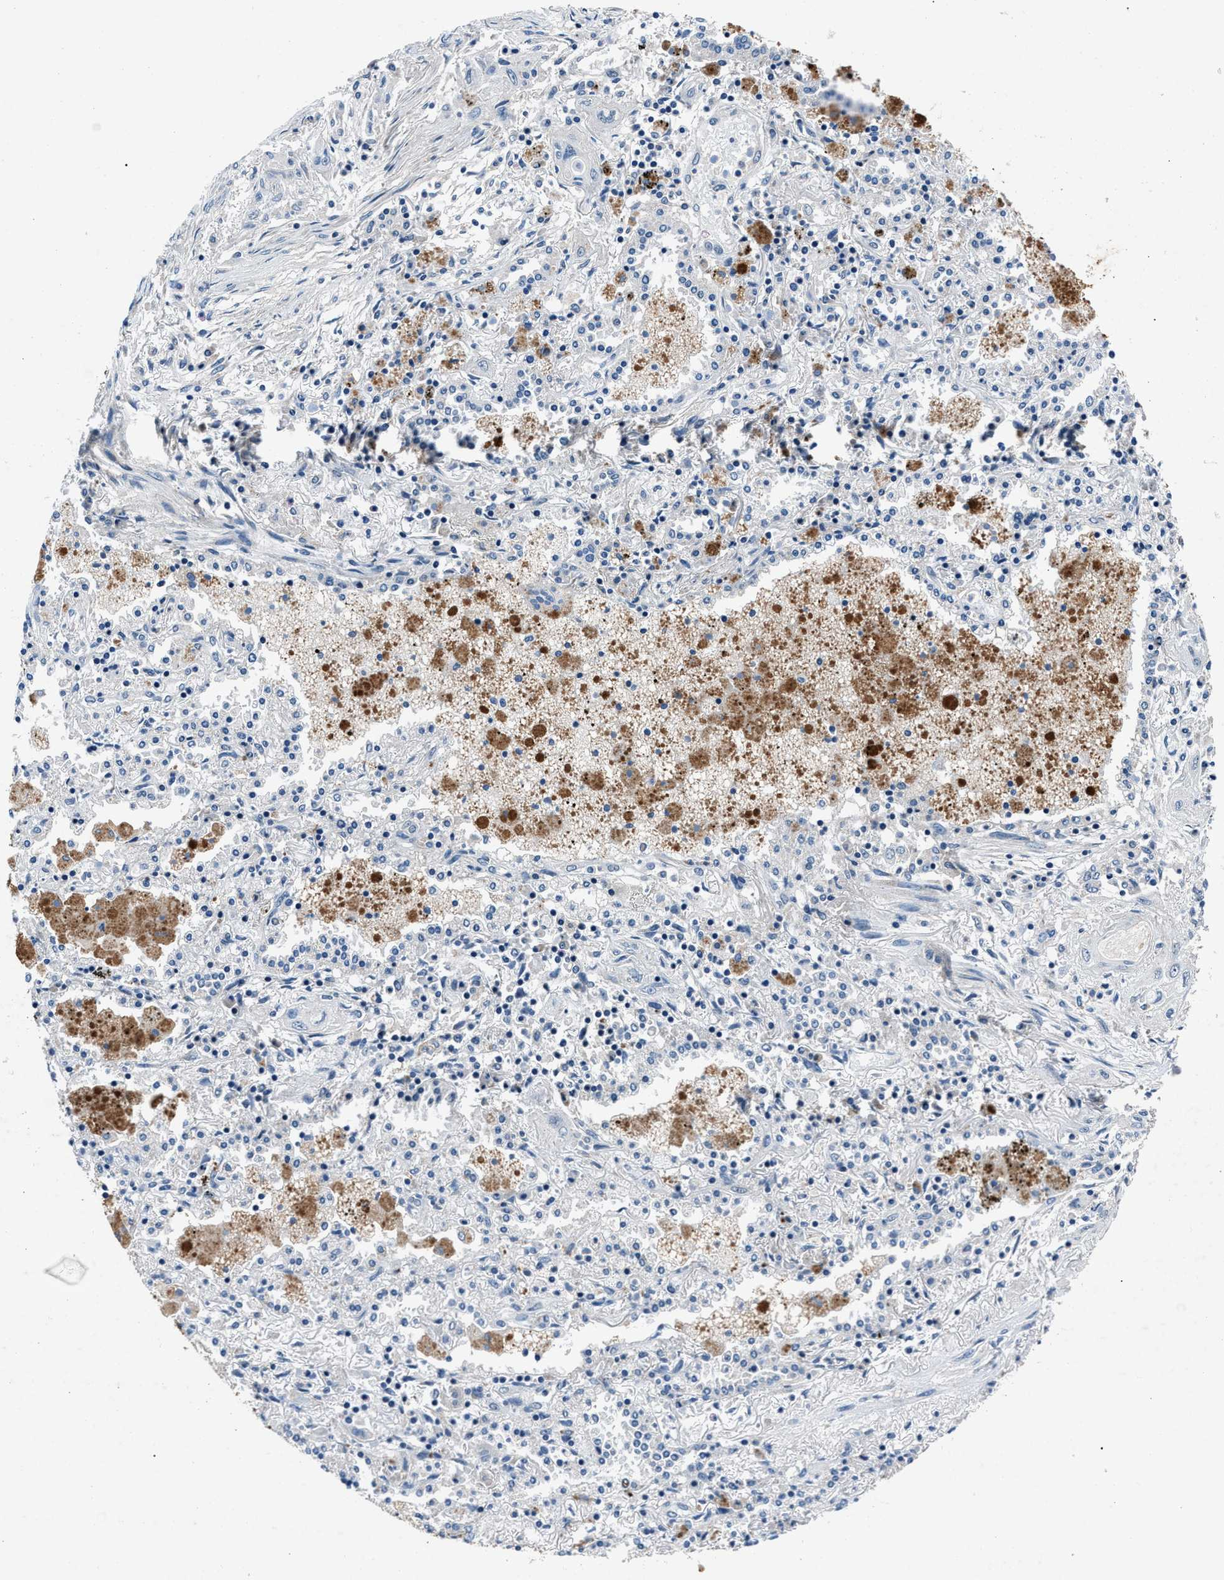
{"staining": {"intensity": "negative", "quantity": "none", "location": "none"}, "tissue": "lung cancer", "cell_type": "Tumor cells", "image_type": "cancer", "snomed": [{"axis": "morphology", "description": "Squamous cell carcinoma, NOS"}, {"axis": "topography", "description": "Lung"}], "caption": "Immunohistochemistry (IHC) histopathology image of neoplastic tissue: lung squamous cell carcinoma stained with DAB (3,3'-diaminobenzidine) exhibits no significant protein staining in tumor cells.", "gene": "DENND6B", "patient": {"sex": "female", "age": 47}}